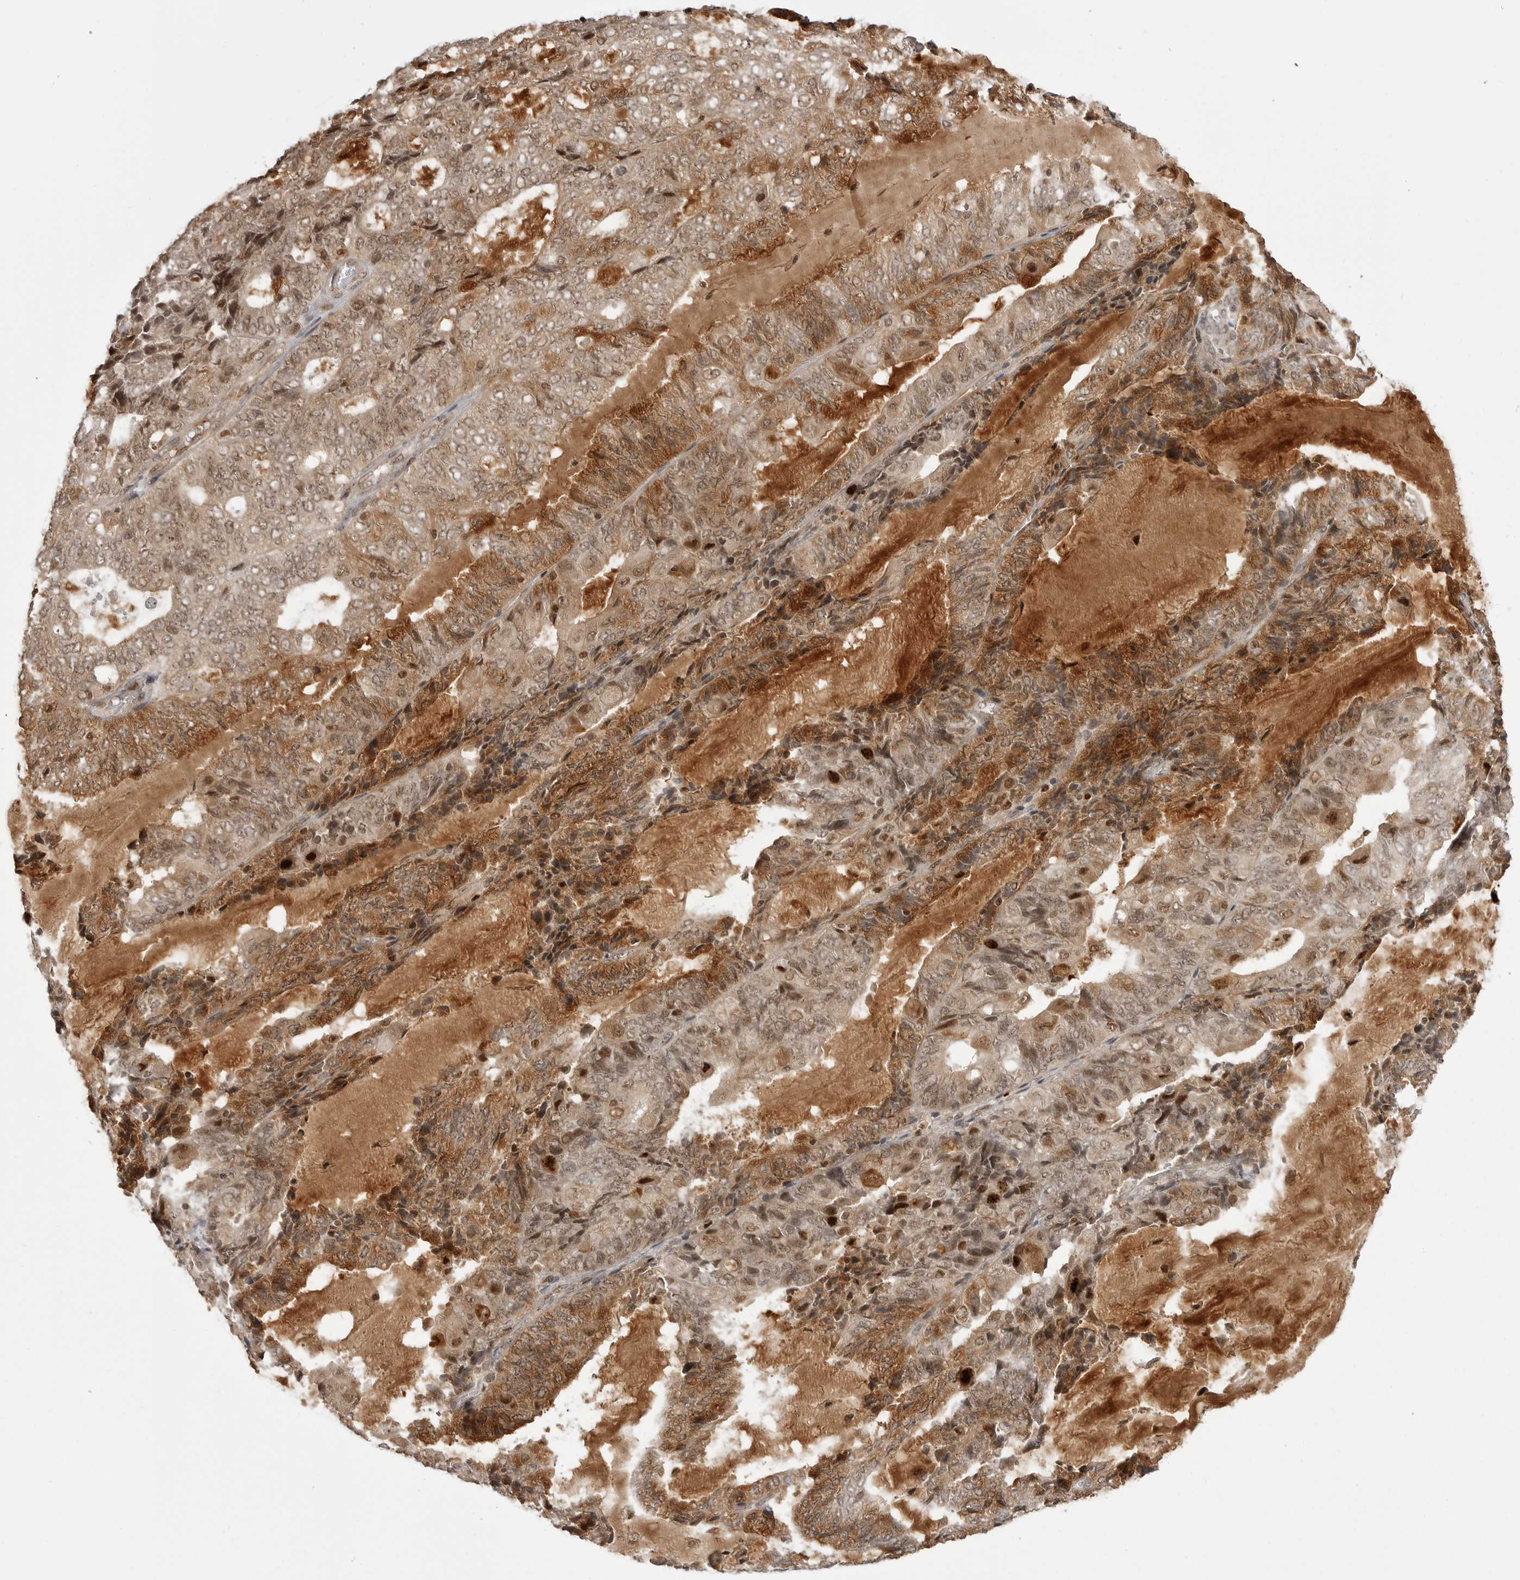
{"staining": {"intensity": "moderate", "quantity": ">75%", "location": "cytoplasmic/membranous,nuclear"}, "tissue": "endometrial cancer", "cell_type": "Tumor cells", "image_type": "cancer", "snomed": [{"axis": "morphology", "description": "Adenocarcinoma, NOS"}, {"axis": "topography", "description": "Endometrium"}], "caption": "Endometrial cancer stained for a protein (brown) exhibits moderate cytoplasmic/membranous and nuclear positive positivity in approximately >75% of tumor cells.", "gene": "PTK2B", "patient": {"sex": "female", "age": 81}}